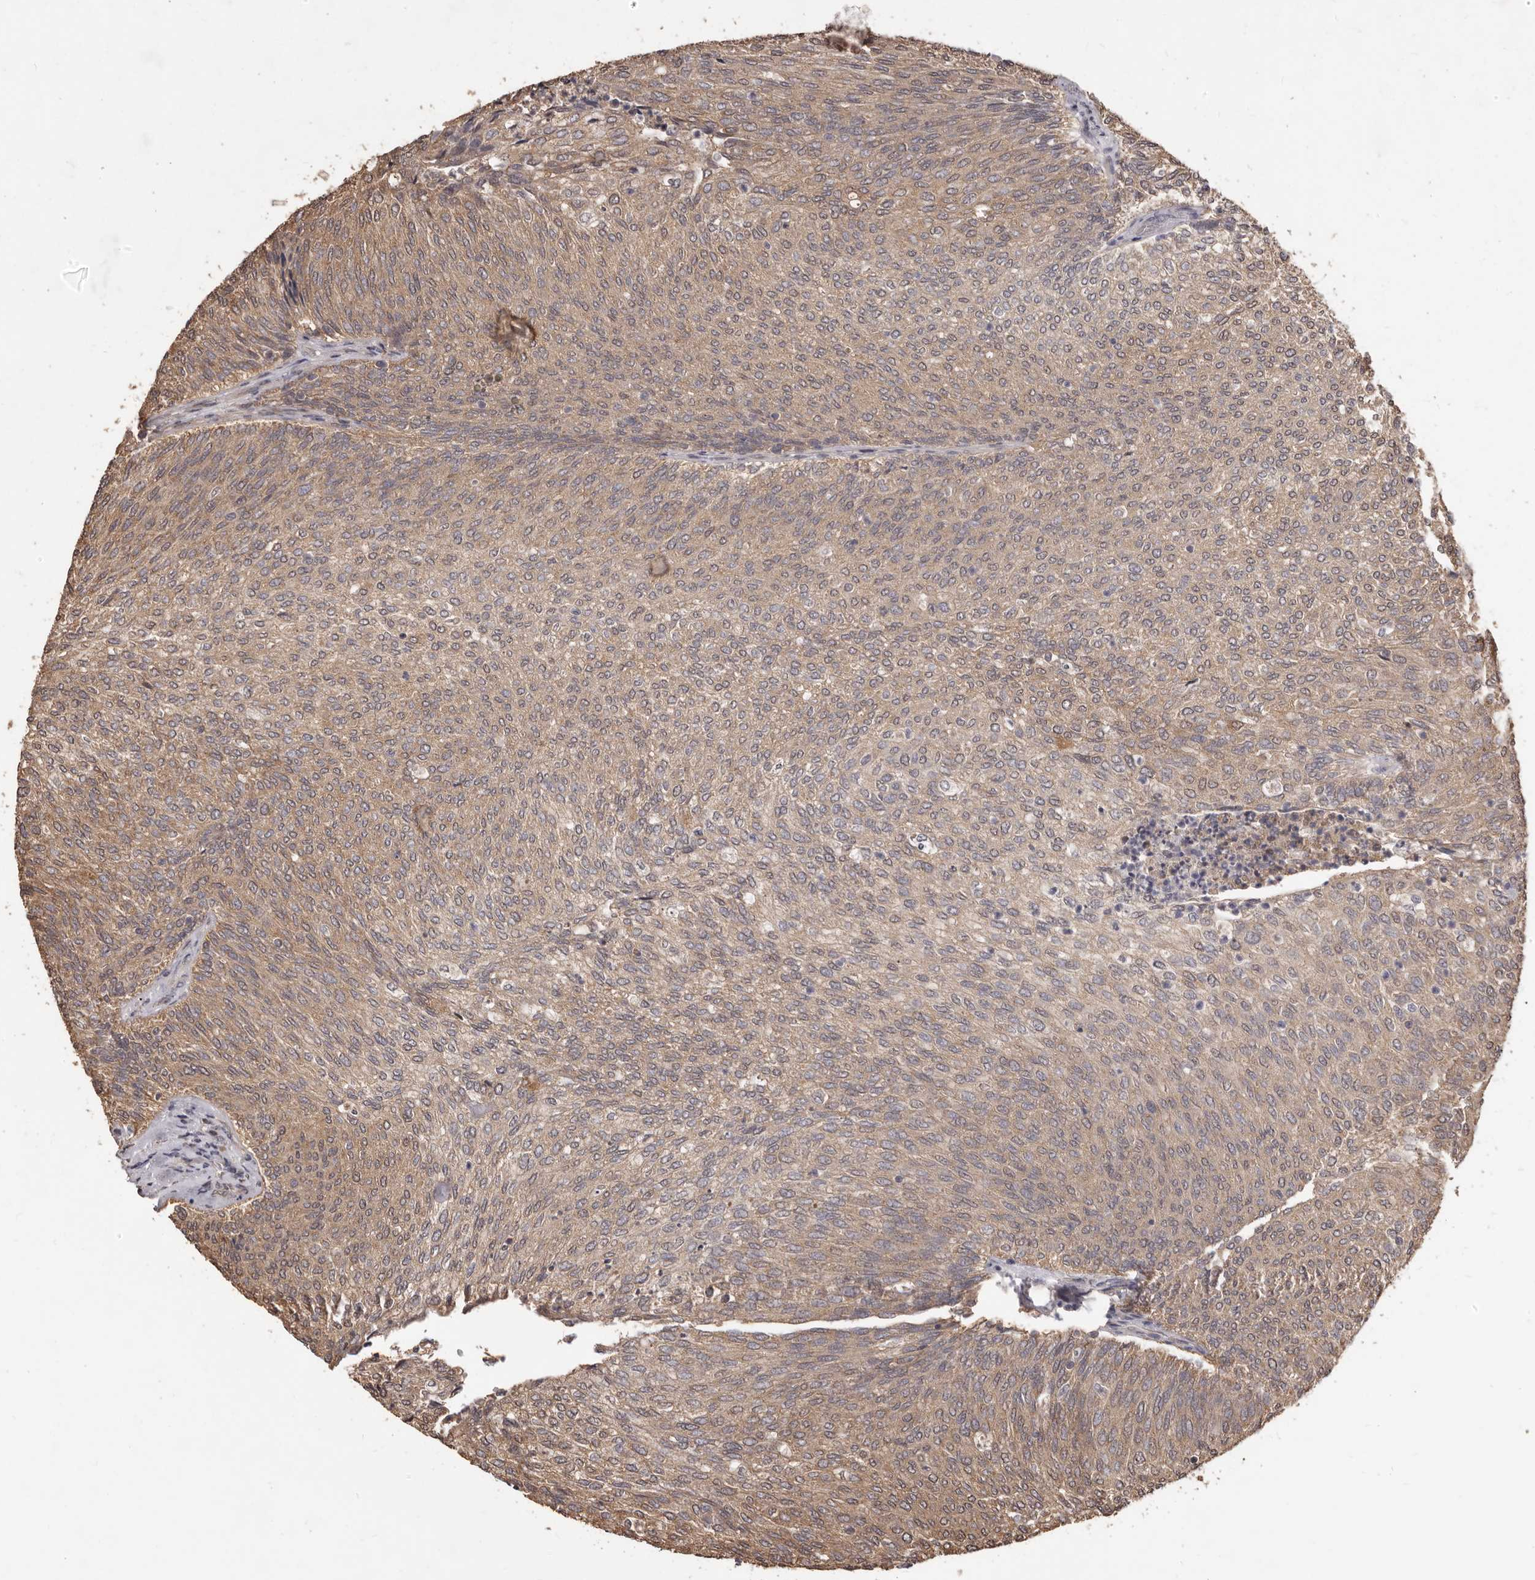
{"staining": {"intensity": "moderate", "quantity": ">75%", "location": "cytoplasmic/membranous"}, "tissue": "urothelial cancer", "cell_type": "Tumor cells", "image_type": "cancer", "snomed": [{"axis": "morphology", "description": "Urothelial carcinoma, Low grade"}, {"axis": "topography", "description": "Urinary bladder"}], "caption": "Immunohistochemistry of low-grade urothelial carcinoma reveals medium levels of moderate cytoplasmic/membranous staining in approximately >75% of tumor cells. (Brightfield microscopy of DAB IHC at high magnification).", "gene": "MTO1", "patient": {"sex": "female", "age": 79}}